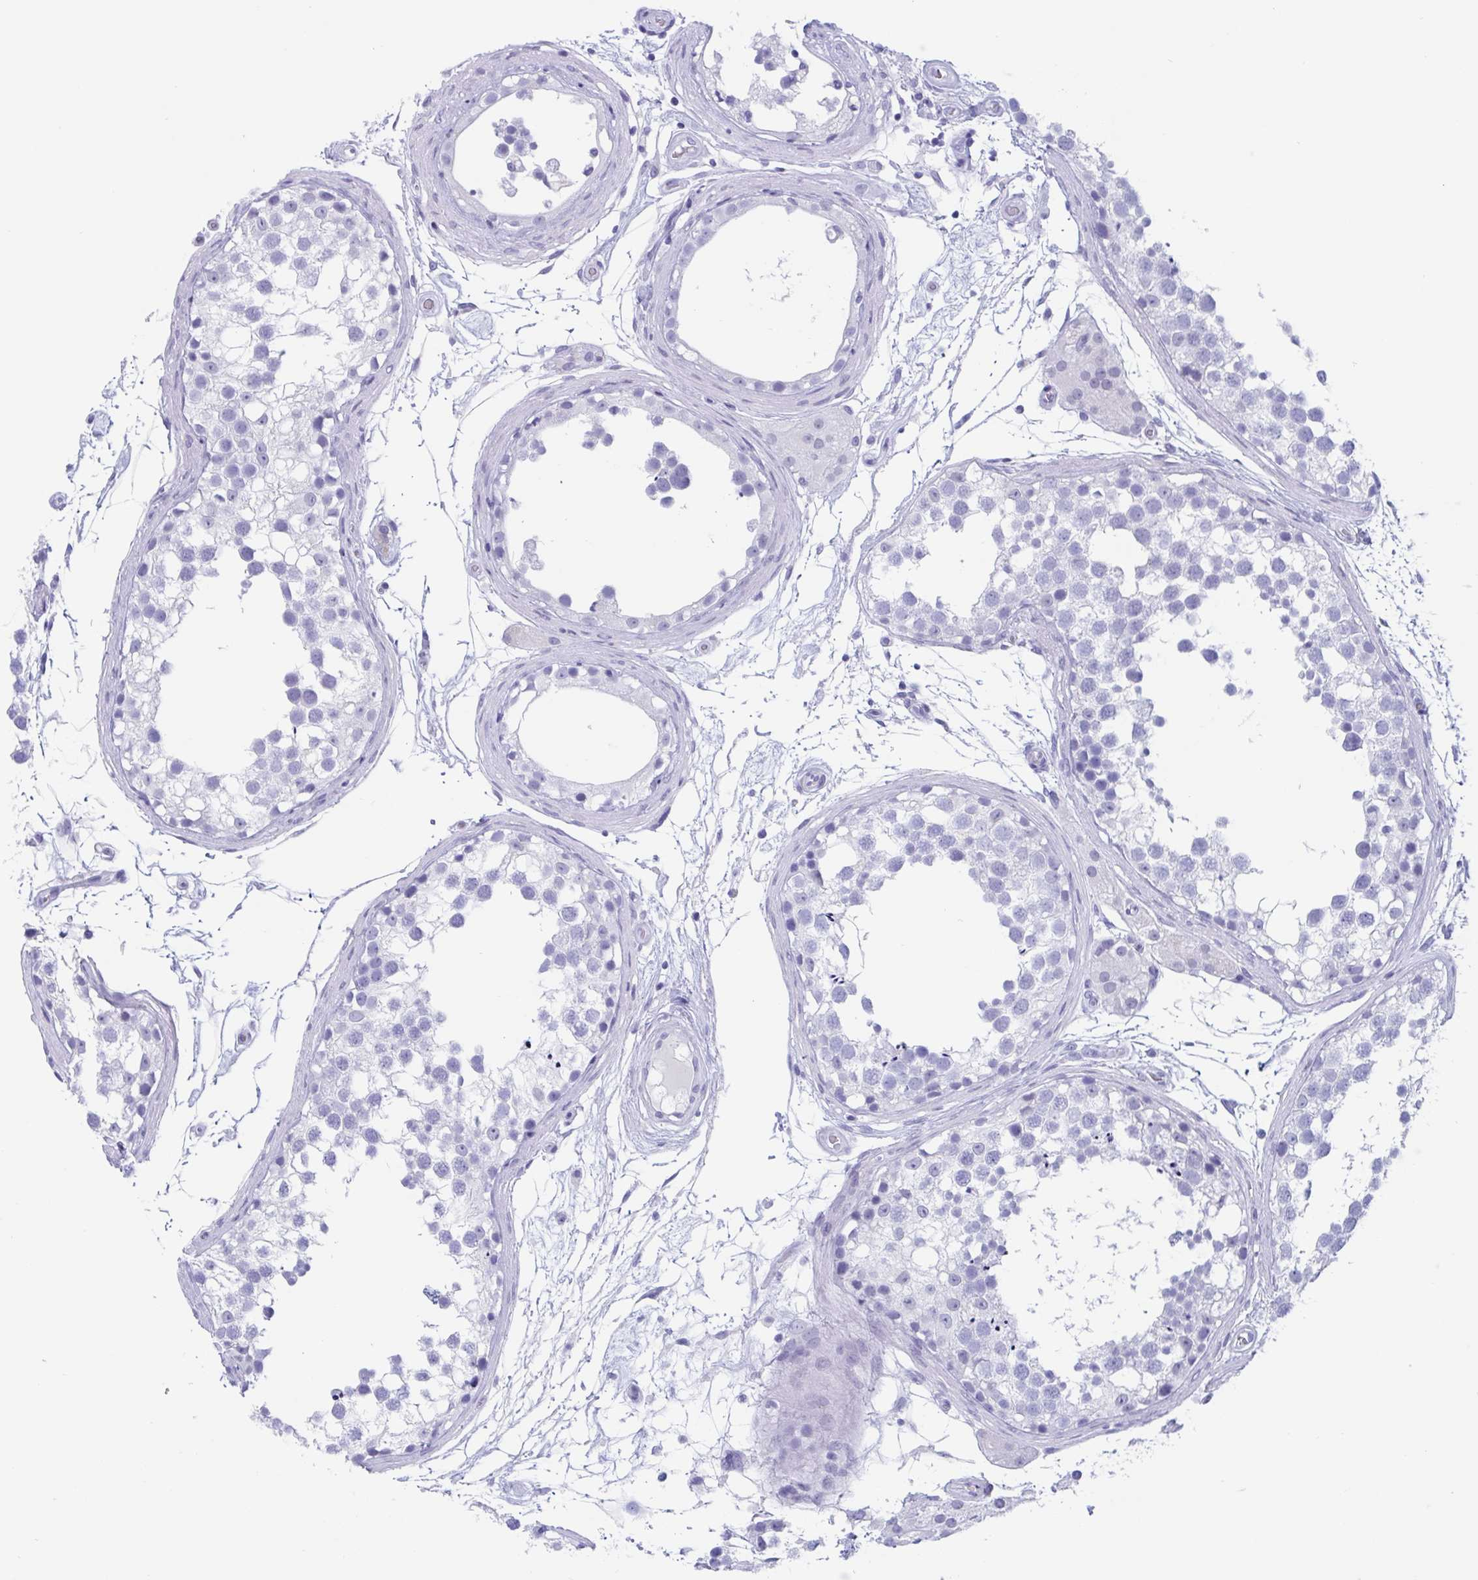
{"staining": {"intensity": "negative", "quantity": "none", "location": "none"}, "tissue": "testis", "cell_type": "Cells in seminiferous ducts", "image_type": "normal", "snomed": [{"axis": "morphology", "description": "Normal tissue, NOS"}, {"axis": "morphology", "description": "Seminoma, NOS"}, {"axis": "topography", "description": "Testis"}], "caption": "IHC histopathology image of normal testis: human testis stained with DAB (3,3'-diaminobenzidine) displays no significant protein staining in cells in seminiferous ducts.", "gene": "CDX4", "patient": {"sex": "male", "age": 65}}